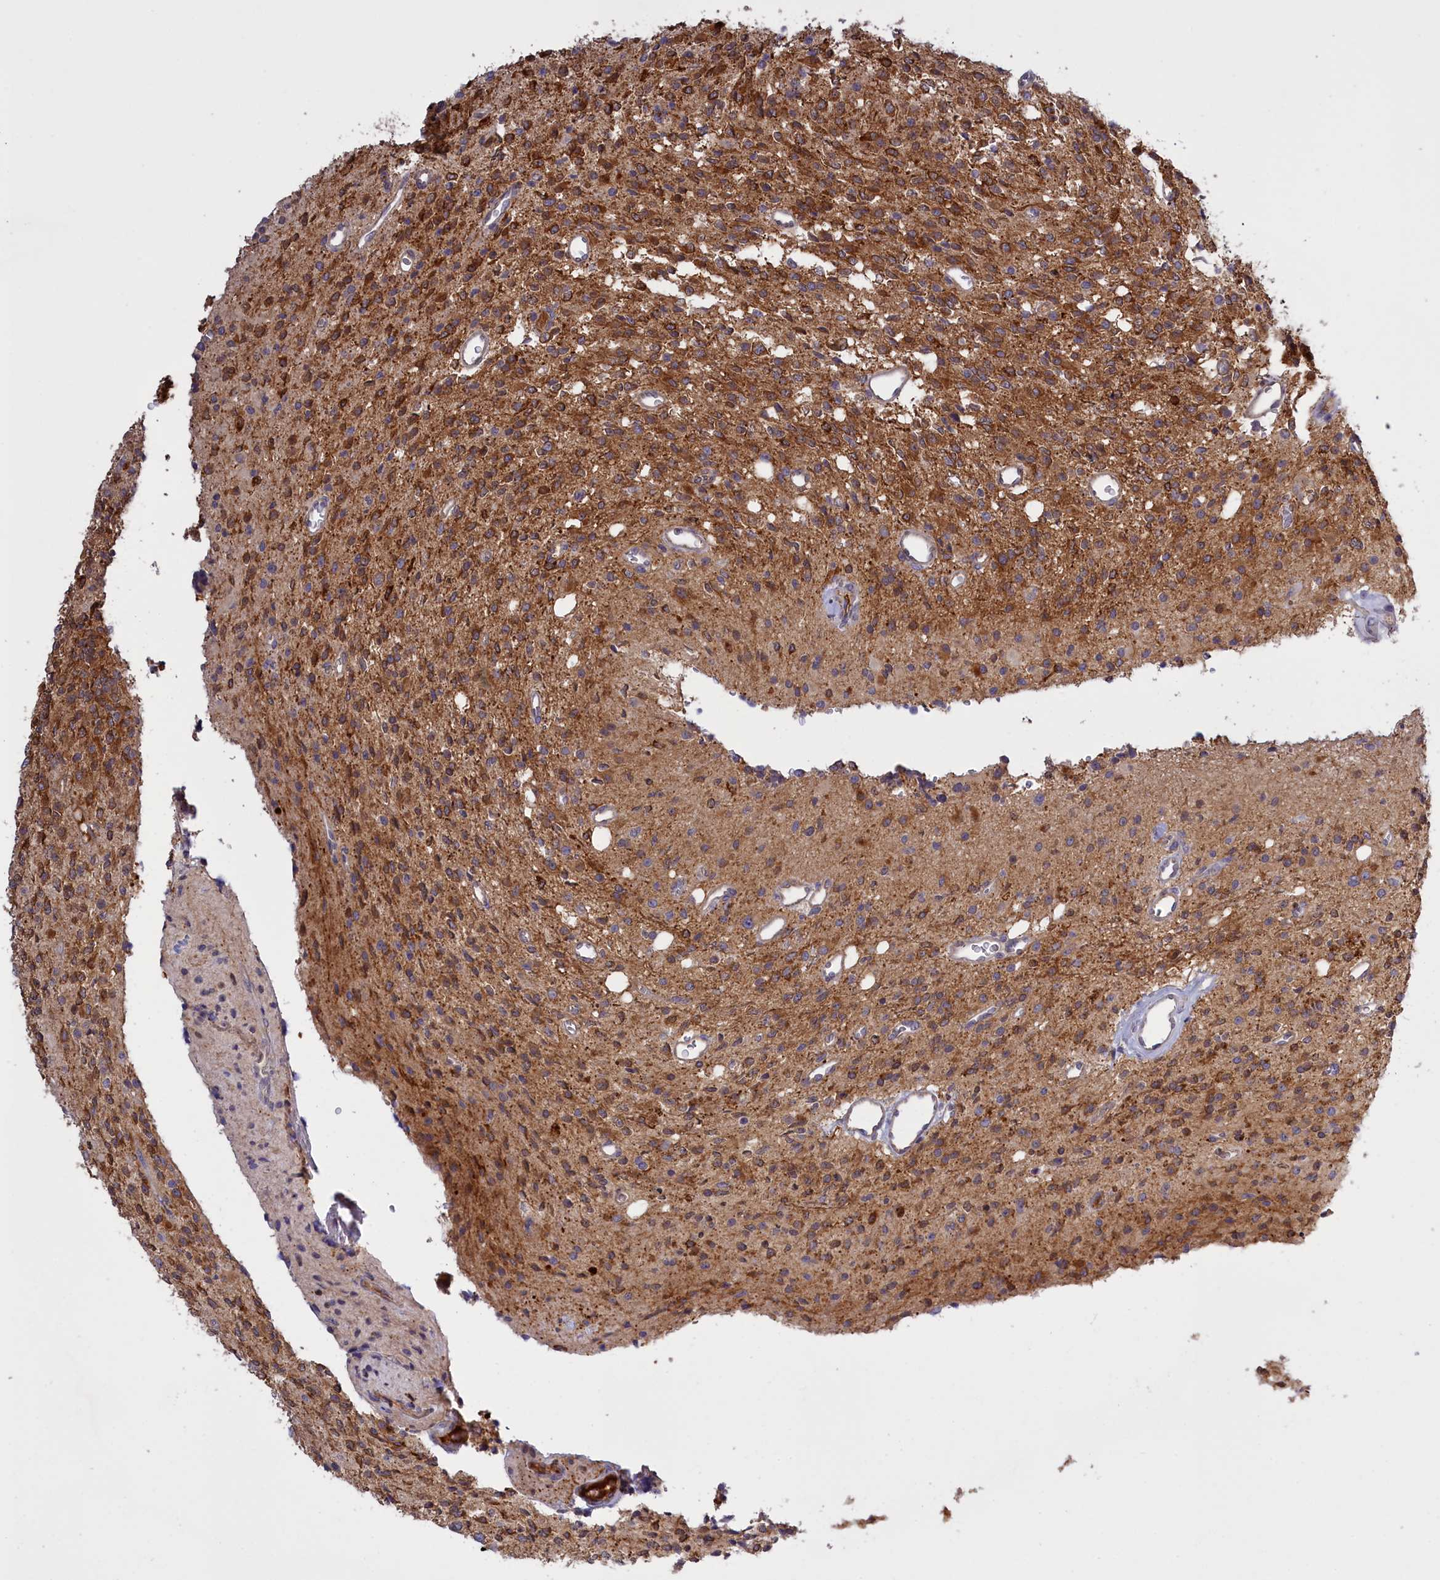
{"staining": {"intensity": "moderate", "quantity": ">75%", "location": "cytoplasmic/membranous"}, "tissue": "glioma", "cell_type": "Tumor cells", "image_type": "cancer", "snomed": [{"axis": "morphology", "description": "Glioma, malignant, High grade"}, {"axis": "topography", "description": "Brain"}], "caption": "IHC of glioma displays medium levels of moderate cytoplasmic/membranous staining in approximately >75% of tumor cells. (DAB IHC with brightfield microscopy, high magnification).", "gene": "RRAD", "patient": {"sex": "male", "age": 34}}